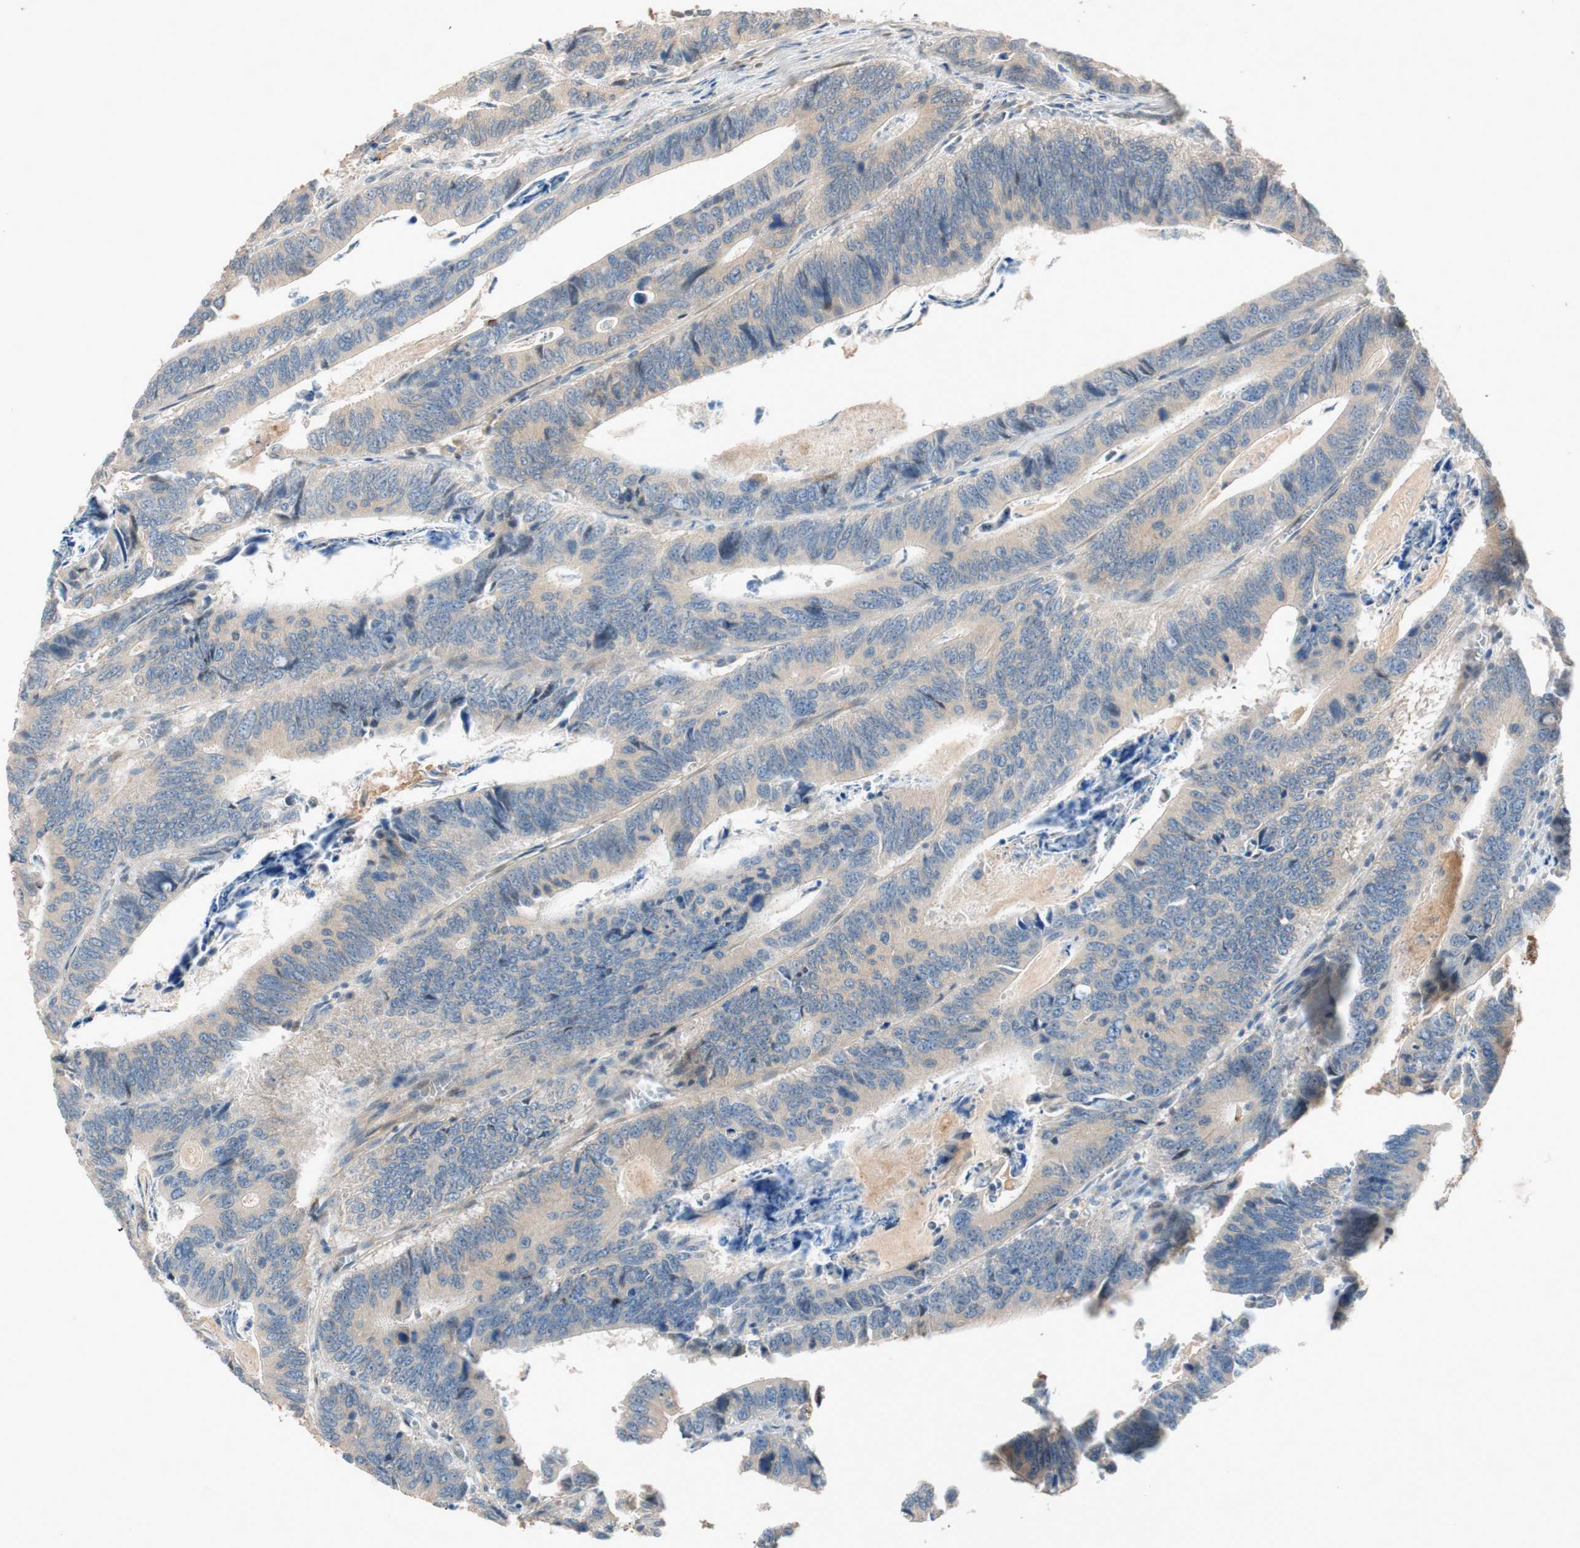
{"staining": {"intensity": "weak", "quantity": ">75%", "location": "cytoplasmic/membranous"}, "tissue": "colorectal cancer", "cell_type": "Tumor cells", "image_type": "cancer", "snomed": [{"axis": "morphology", "description": "Adenocarcinoma, NOS"}, {"axis": "topography", "description": "Colon"}], "caption": "A brown stain highlights weak cytoplasmic/membranous positivity of a protein in colorectal adenocarcinoma tumor cells.", "gene": "EPHA6", "patient": {"sex": "male", "age": 72}}